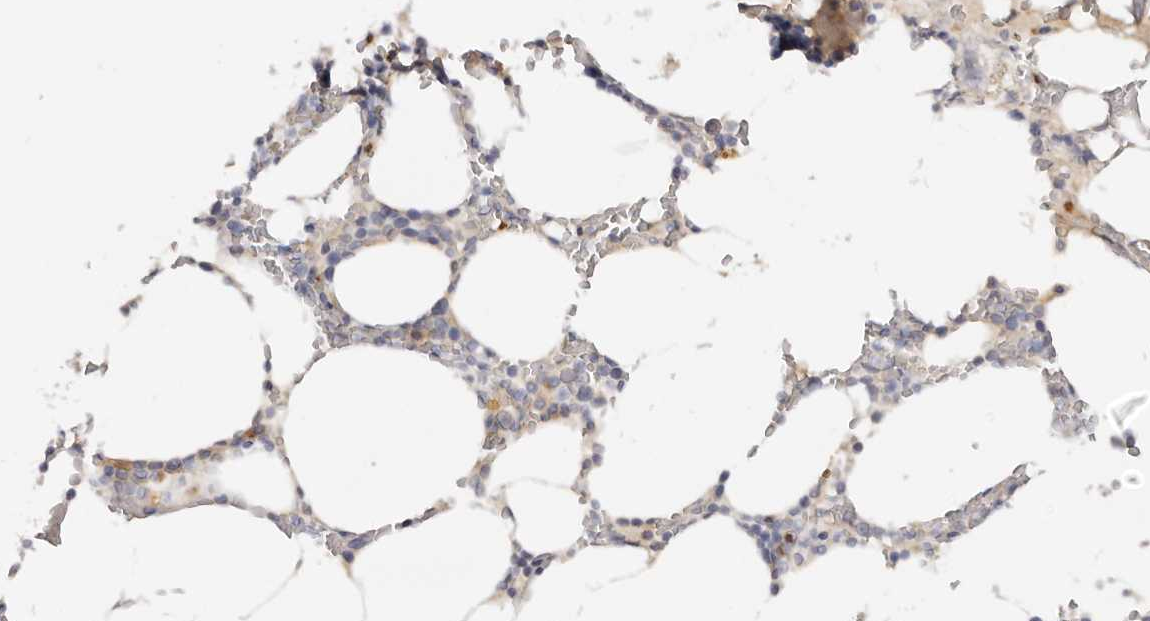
{"staining": {"intensity": "negative", "quantity": "none", "location": "none"}, "tissue": "bone marrow", "cell_type": "Hematopoietic cells", "image_type": "normal", "snomed": [{"axis": "morphology", "description": "Normal tissue, NOS"}, {"axis": "topography", "description": "Bone marrow"}], "caption": "Immunohistochemistry (IHC) histopathology image of unremarkable bone marrow stained for a protein (brown), which exhibits no positivity in hematopoietic cells. (DAB (3,3'-diaminobenzidine) immunohistochemistry (IHC) visualized using brightfield microscopy, high magnification).", "gene": "DNASE1", "patient": {"sex": "male", "age": 70}}